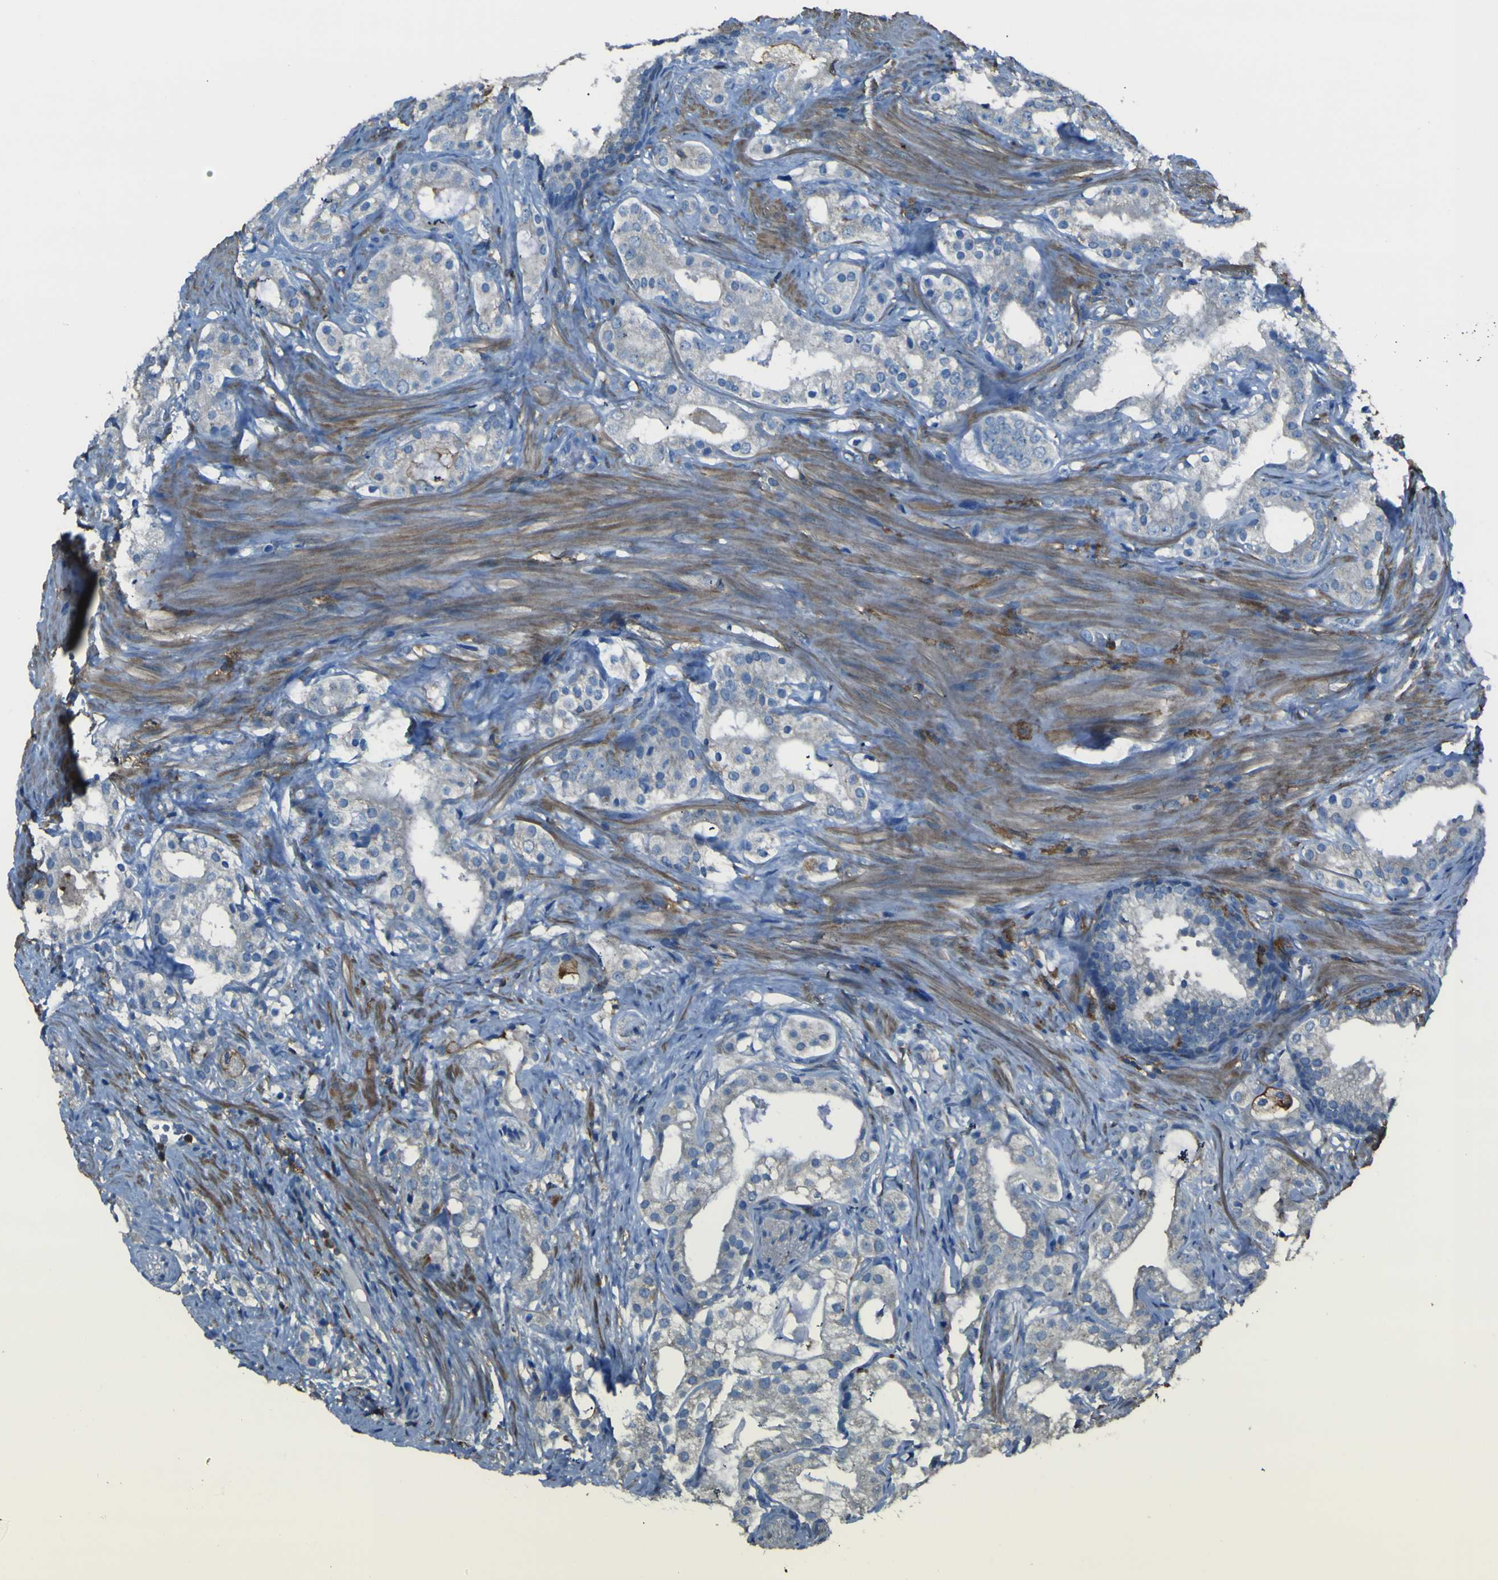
{"staining": {"intensity": "negative", "quantity": "none", "location": "none"}, "tissue": "prostate cancer", "cell_type": "Tumor cells", "image_type": "cancer", "snomed": [{"axis": "morphology", "description": "Adenocarcinoma, Low grade"}, {"axis": "topography", "description": "Prostate"}], "caption": "Human prostate cancer stained for a protein using immunohistochemistry (IHC) demonstrates no expression in tumor cells.", "gene": "LAIR1", "patient": {"sex": "male", "age": 59}}